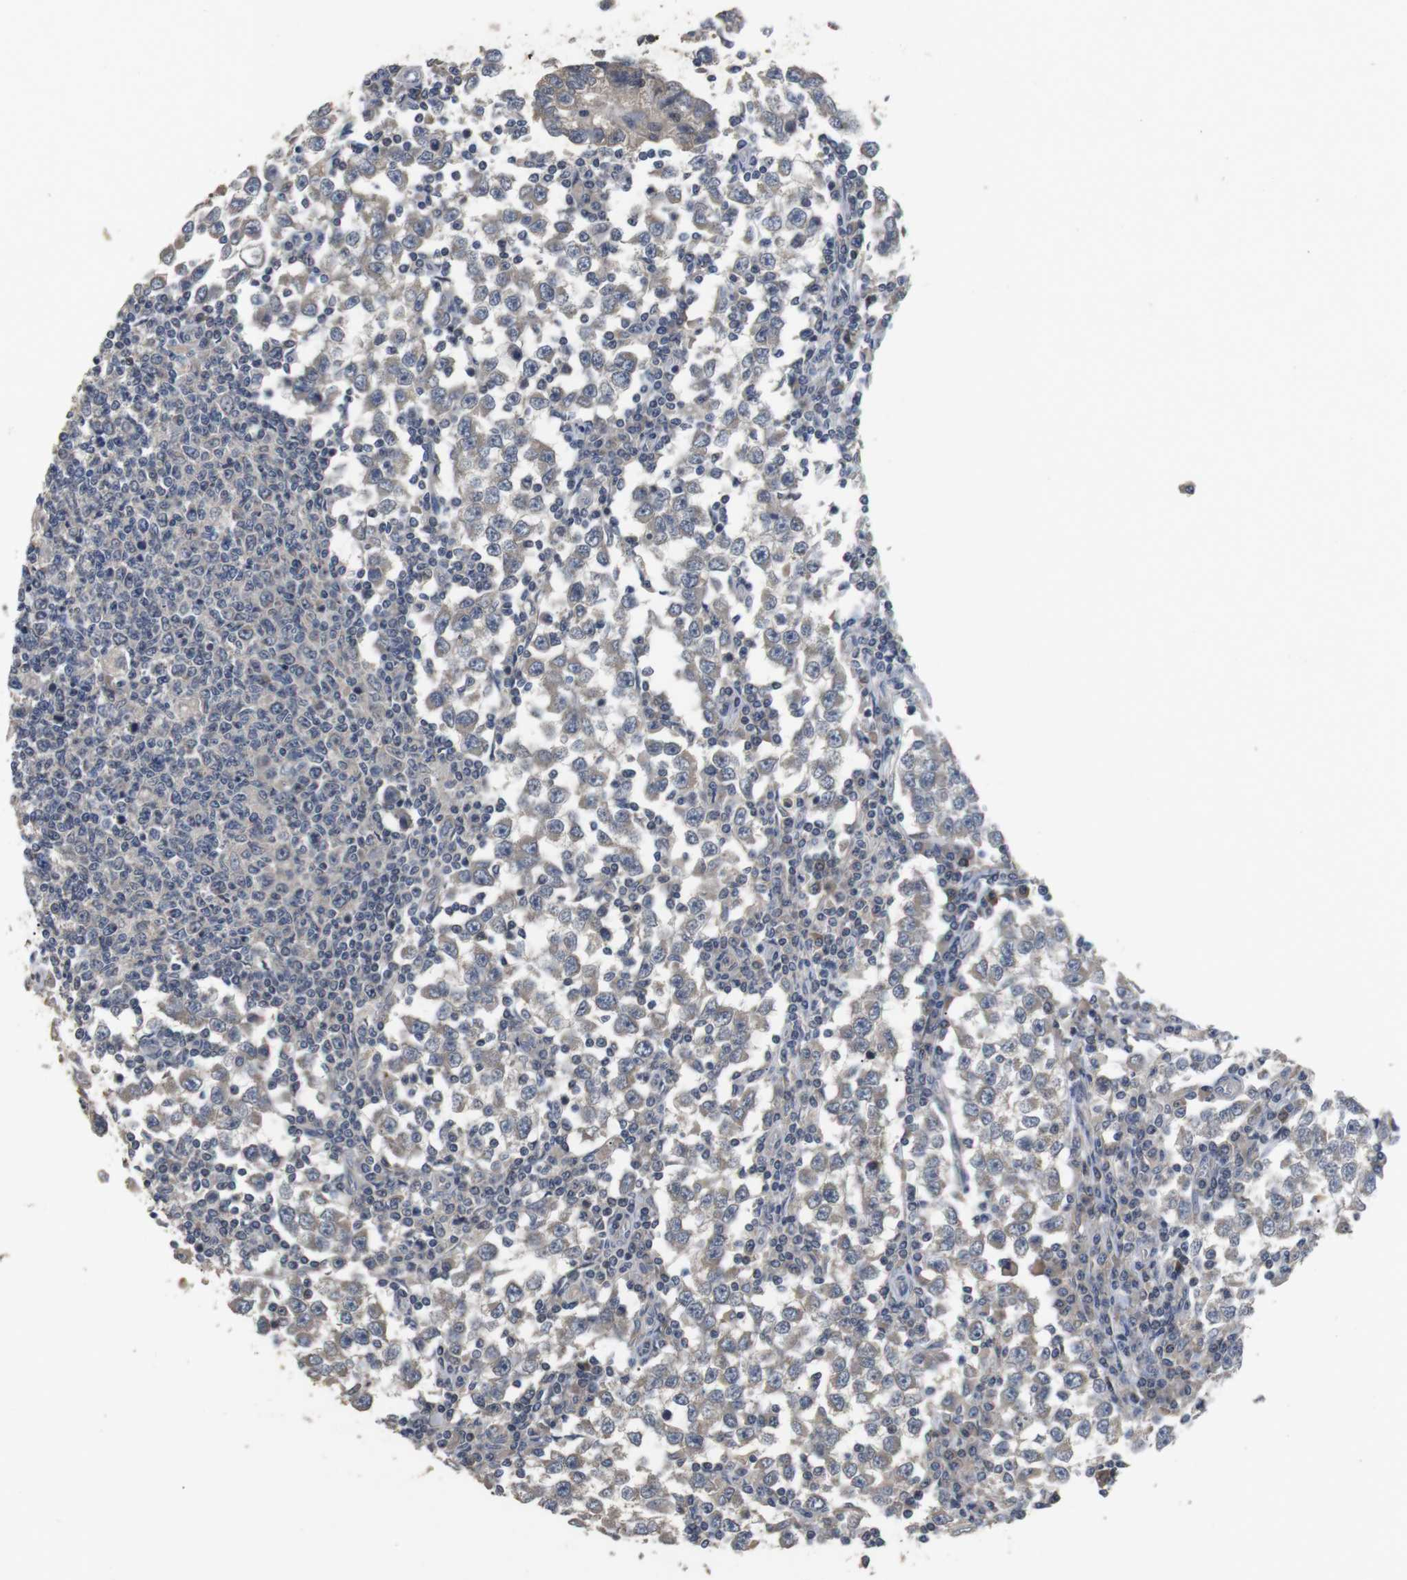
{"staining": {"intensity": "negative", "quantity": "none", "location": "none"}, "tissue": "testis cancer", "cell_type": "Tumor cells", "image_type": "cancer", "snomed": [{"axis": "morphology", "description": "Seminoma, NOS"}, {"axis": "topography", "description": "Testis"}], "caption": "Immunohistochemistry (IHC) histopathology image of neoplastic tissue: testis seminoma stained with DAB shows no significant protein staining in tumor cells.", "gene": "ADGRL3", "patient": {"sex": "male", "age": 65}}